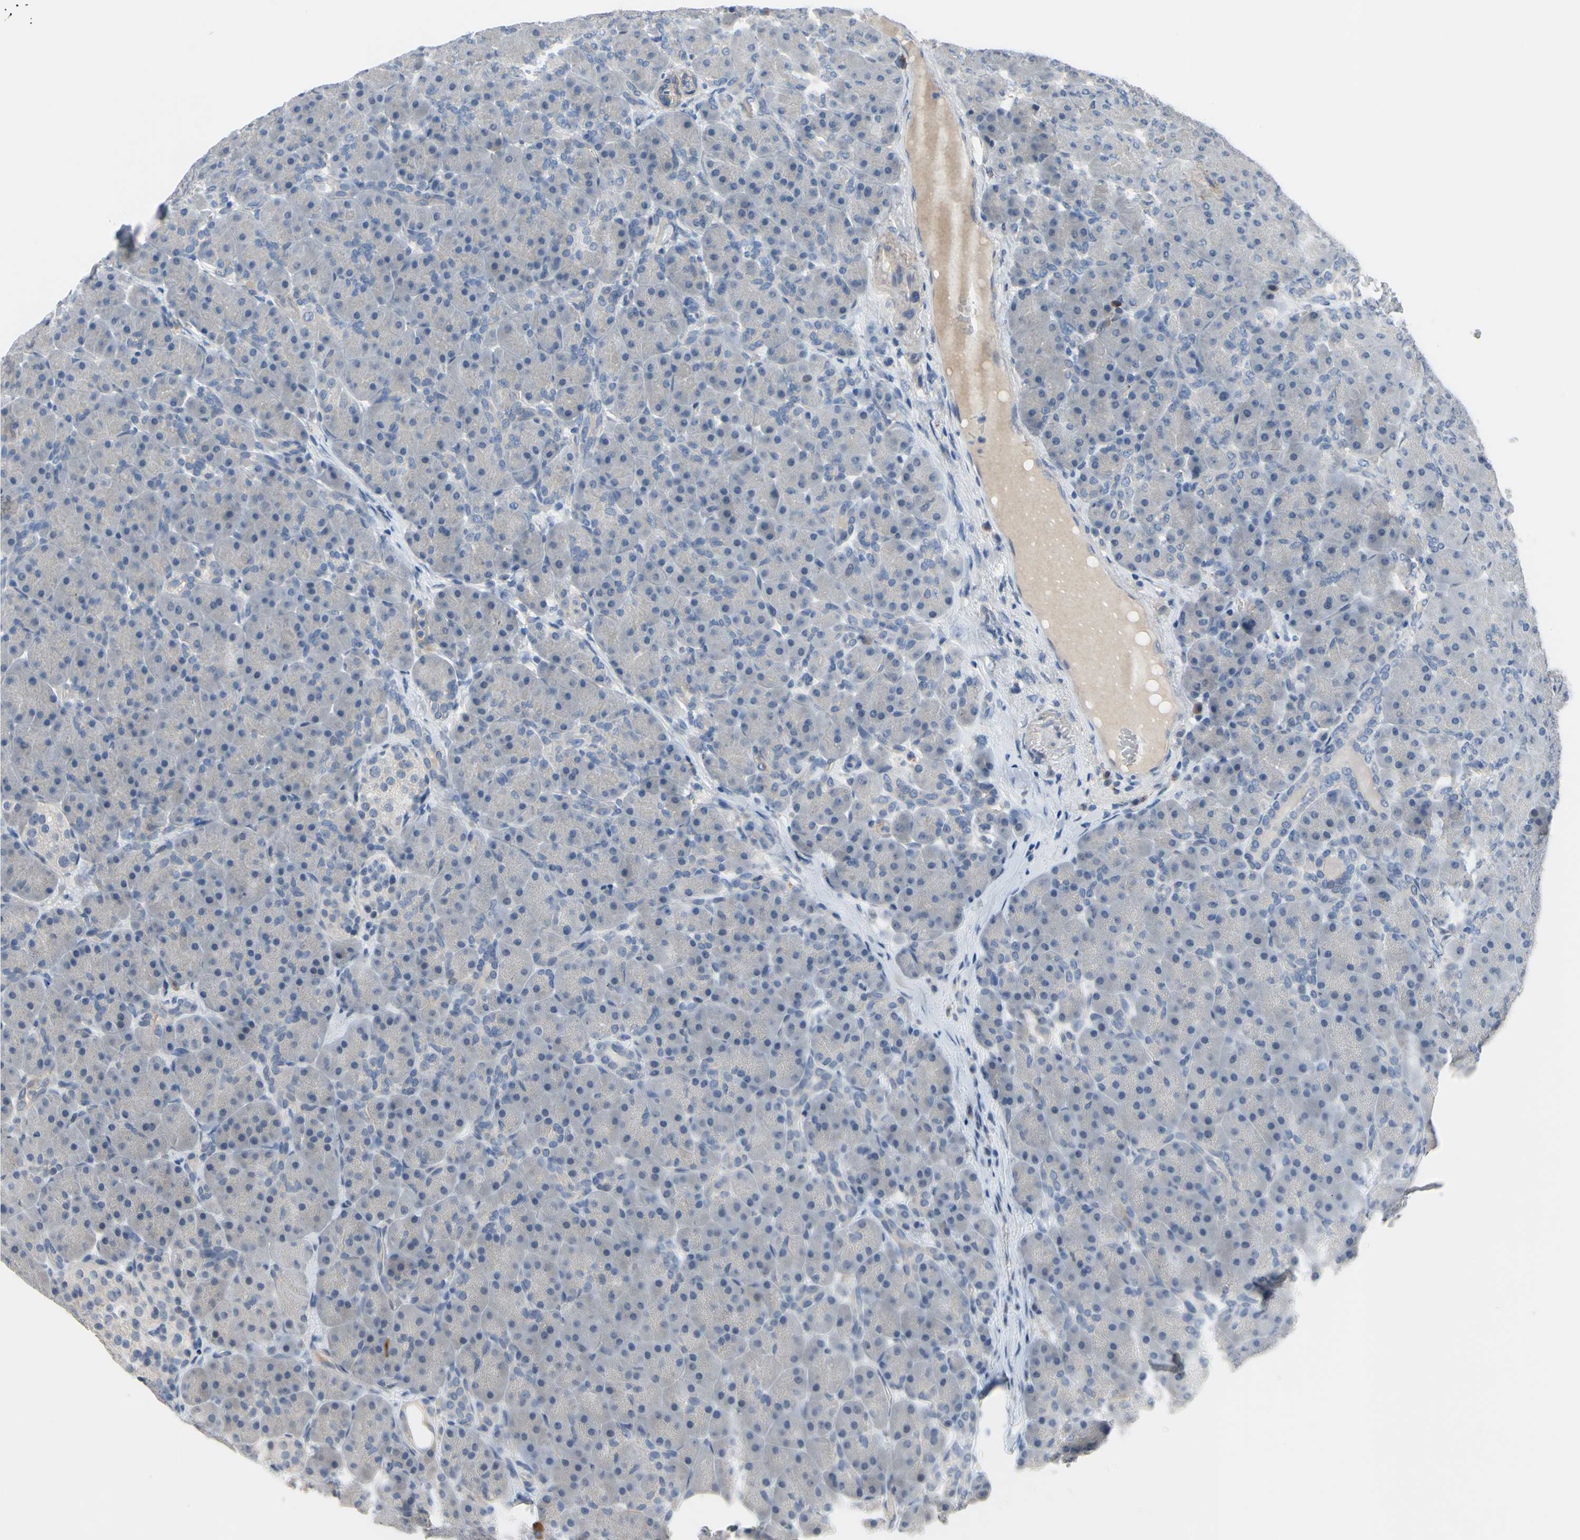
{"staining": {"intensity": "negative", "quantity": "none", "location": "none"}, "tissue": "pancreas", "cell_type": "Exocrine glandular cells", "image_type": "normal", "snomed": [{"axis": "morphology", "description": "Normal tissue, NOS"}, {"axis": "topography", "description": "Pancreas"}], "caption": "Pancreas was stained to show a protein in brown. There is no significant staining in exocrine glandular cells. The staining was performed using DAB to visualize the protein expression in brown, while the nuclei were stained in blue with hematoxylin (Magnification: 20x).", "gene": "LHX9", "patient": {"sex": "male", "age": 66}}